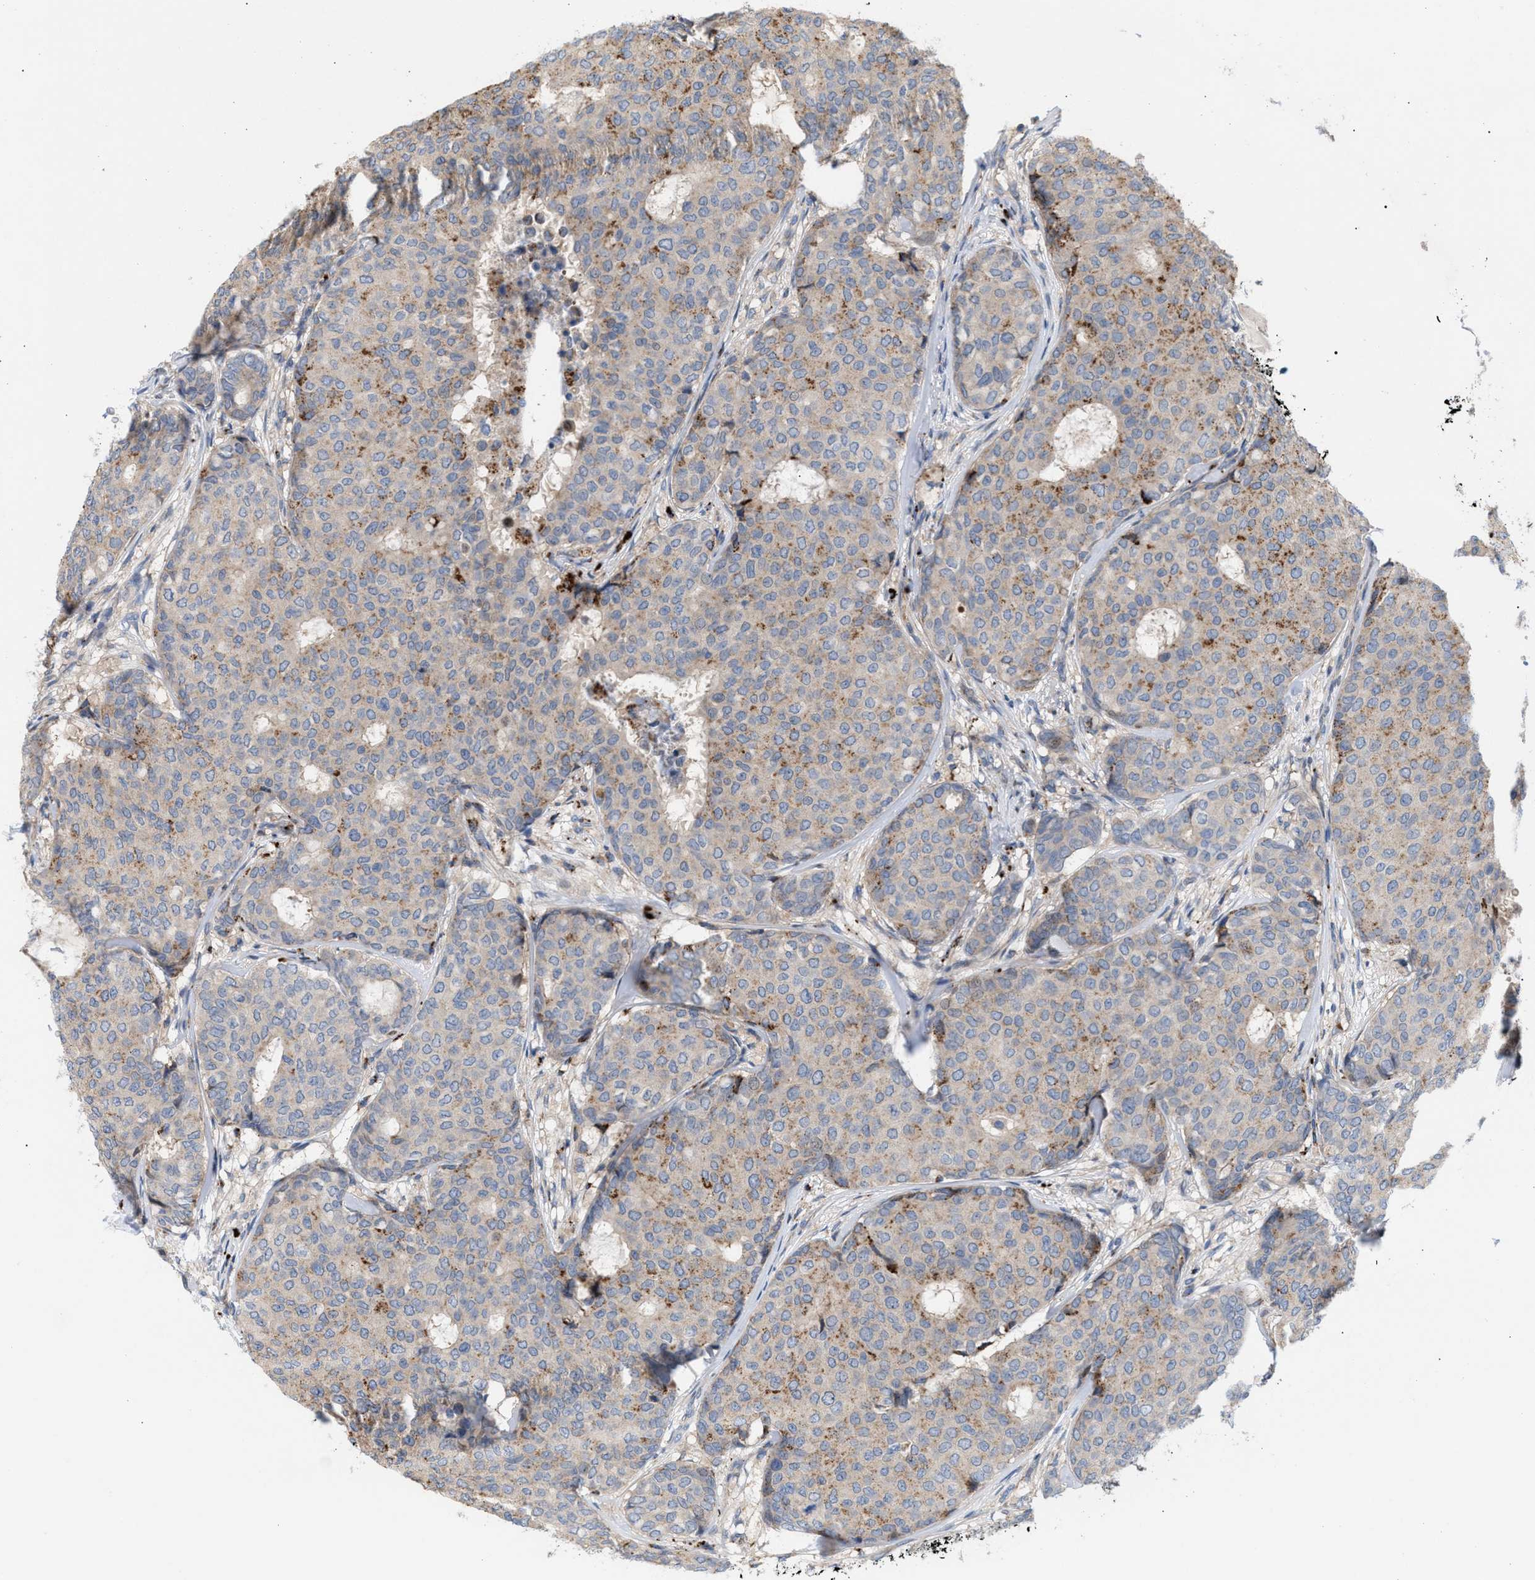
{"staining": {"intensity": "weak", "quantity": "25%-75%", "location": "cytoplasmic/membranous"}, "tissue": "breast cancer", "cell_type": "Tumor cells", "image_type": "cancer", "snomed": [{"axis": "morphology", "description": "Duct carcinoma"}, {"axis": "topography", "description": "Breast"}], "caption": "Immunohistochemical staining of breast cancer displays weak cytoplasmic/membranous protein expression in about 25%-75% of tumor cells.", "gene": "MBTD1", "patient": {"sex": "female", "age": 75}}